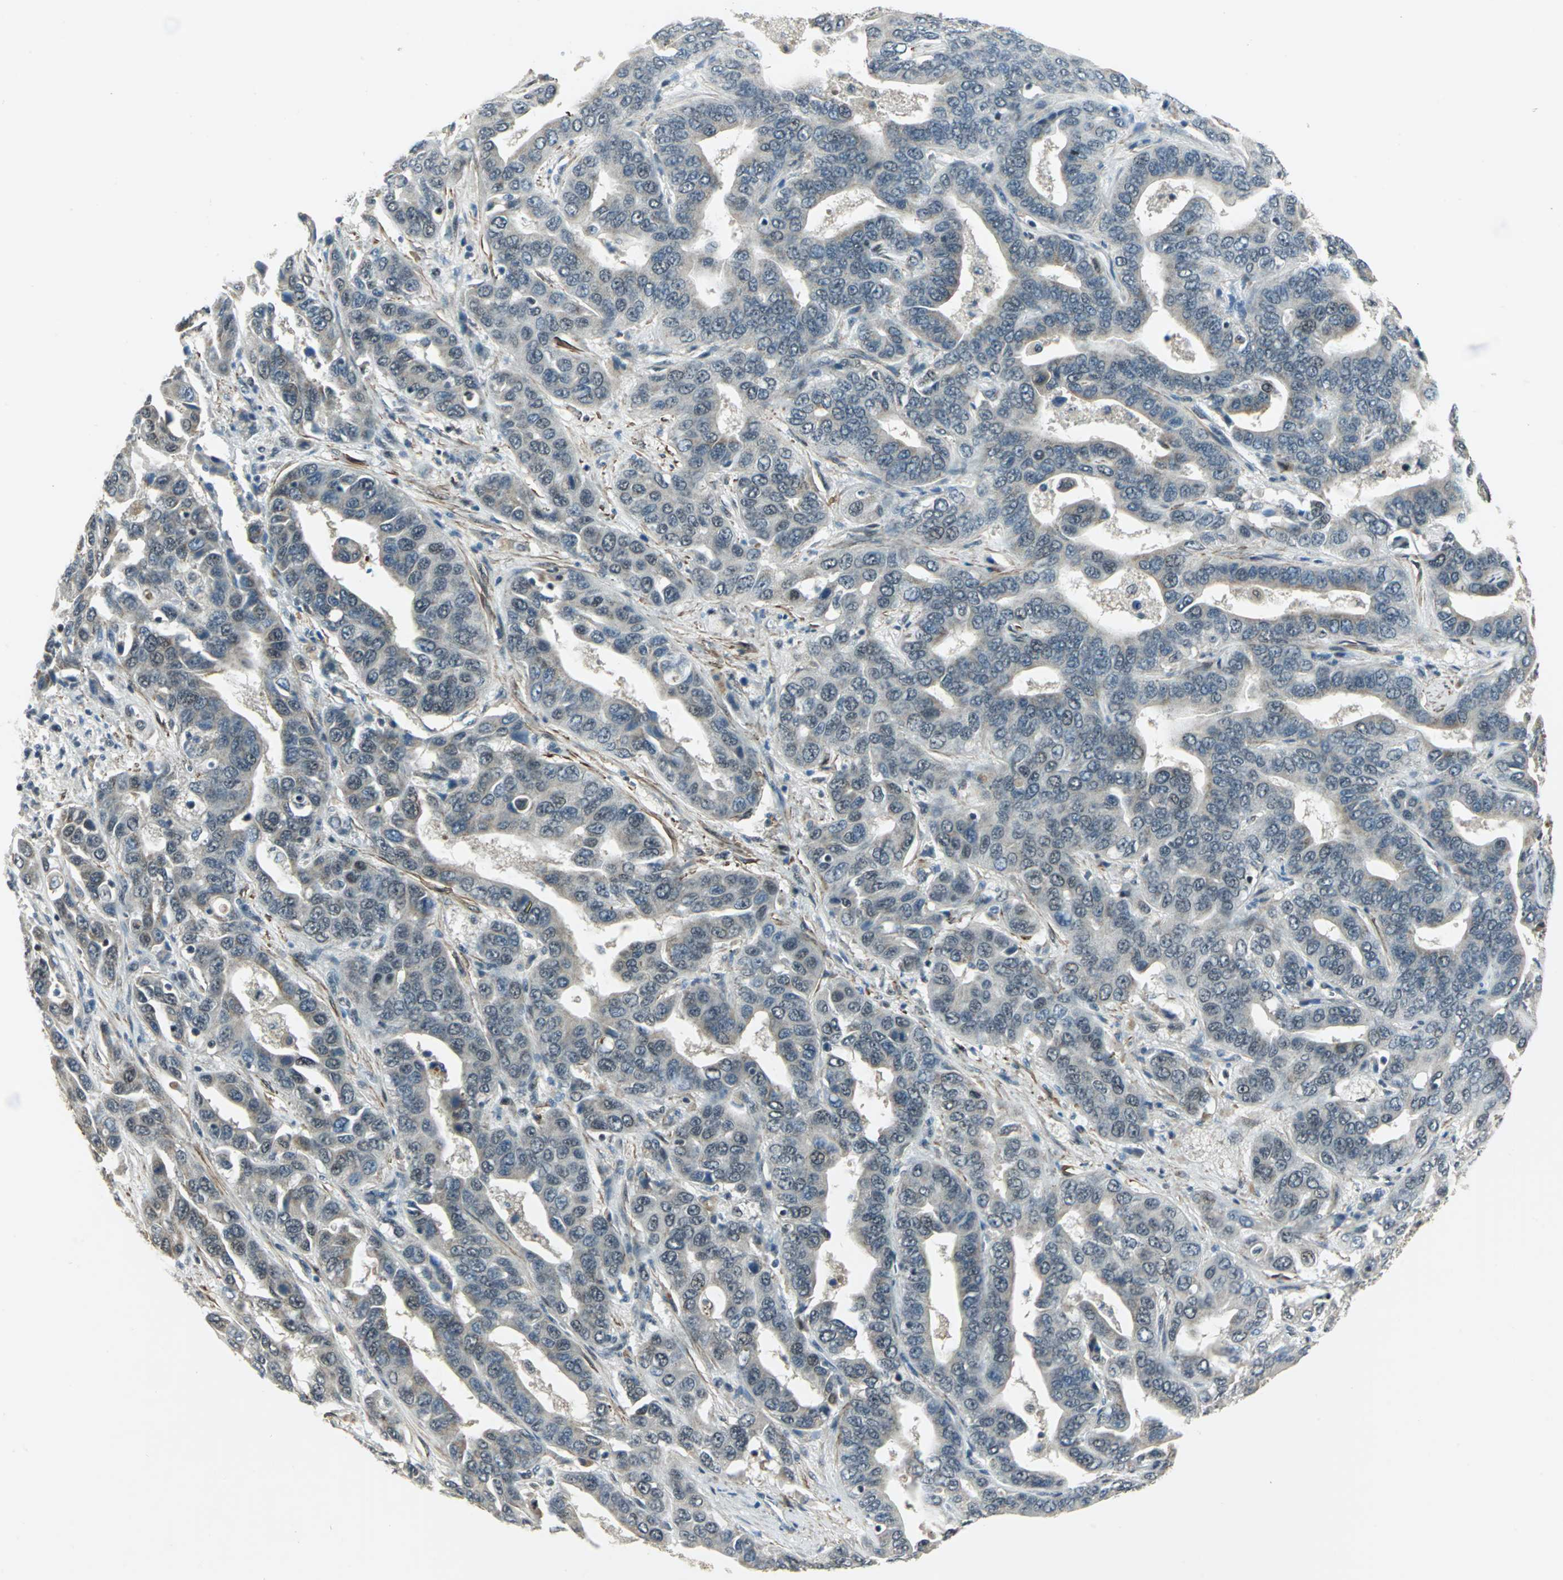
{"staining": {"intensity": "weak", "quantity": "<25%", "location": "cytoplasmic/membranous"}, "tissue": "liver cancer", "cell_type": "Tumor cells", "image_type": "cancer", "snomed": [{"axis": "morphology", "description": "Cholangiocarcinoma"}, {"axis": "topography", "description": "Liver"}], "caption": "Photomicrograph shows no significant protein positivity in tumor cells of liver cholangiocarcinoma.", "gene": "MTA1", "patient": {"sex": "female", "age": 52}}